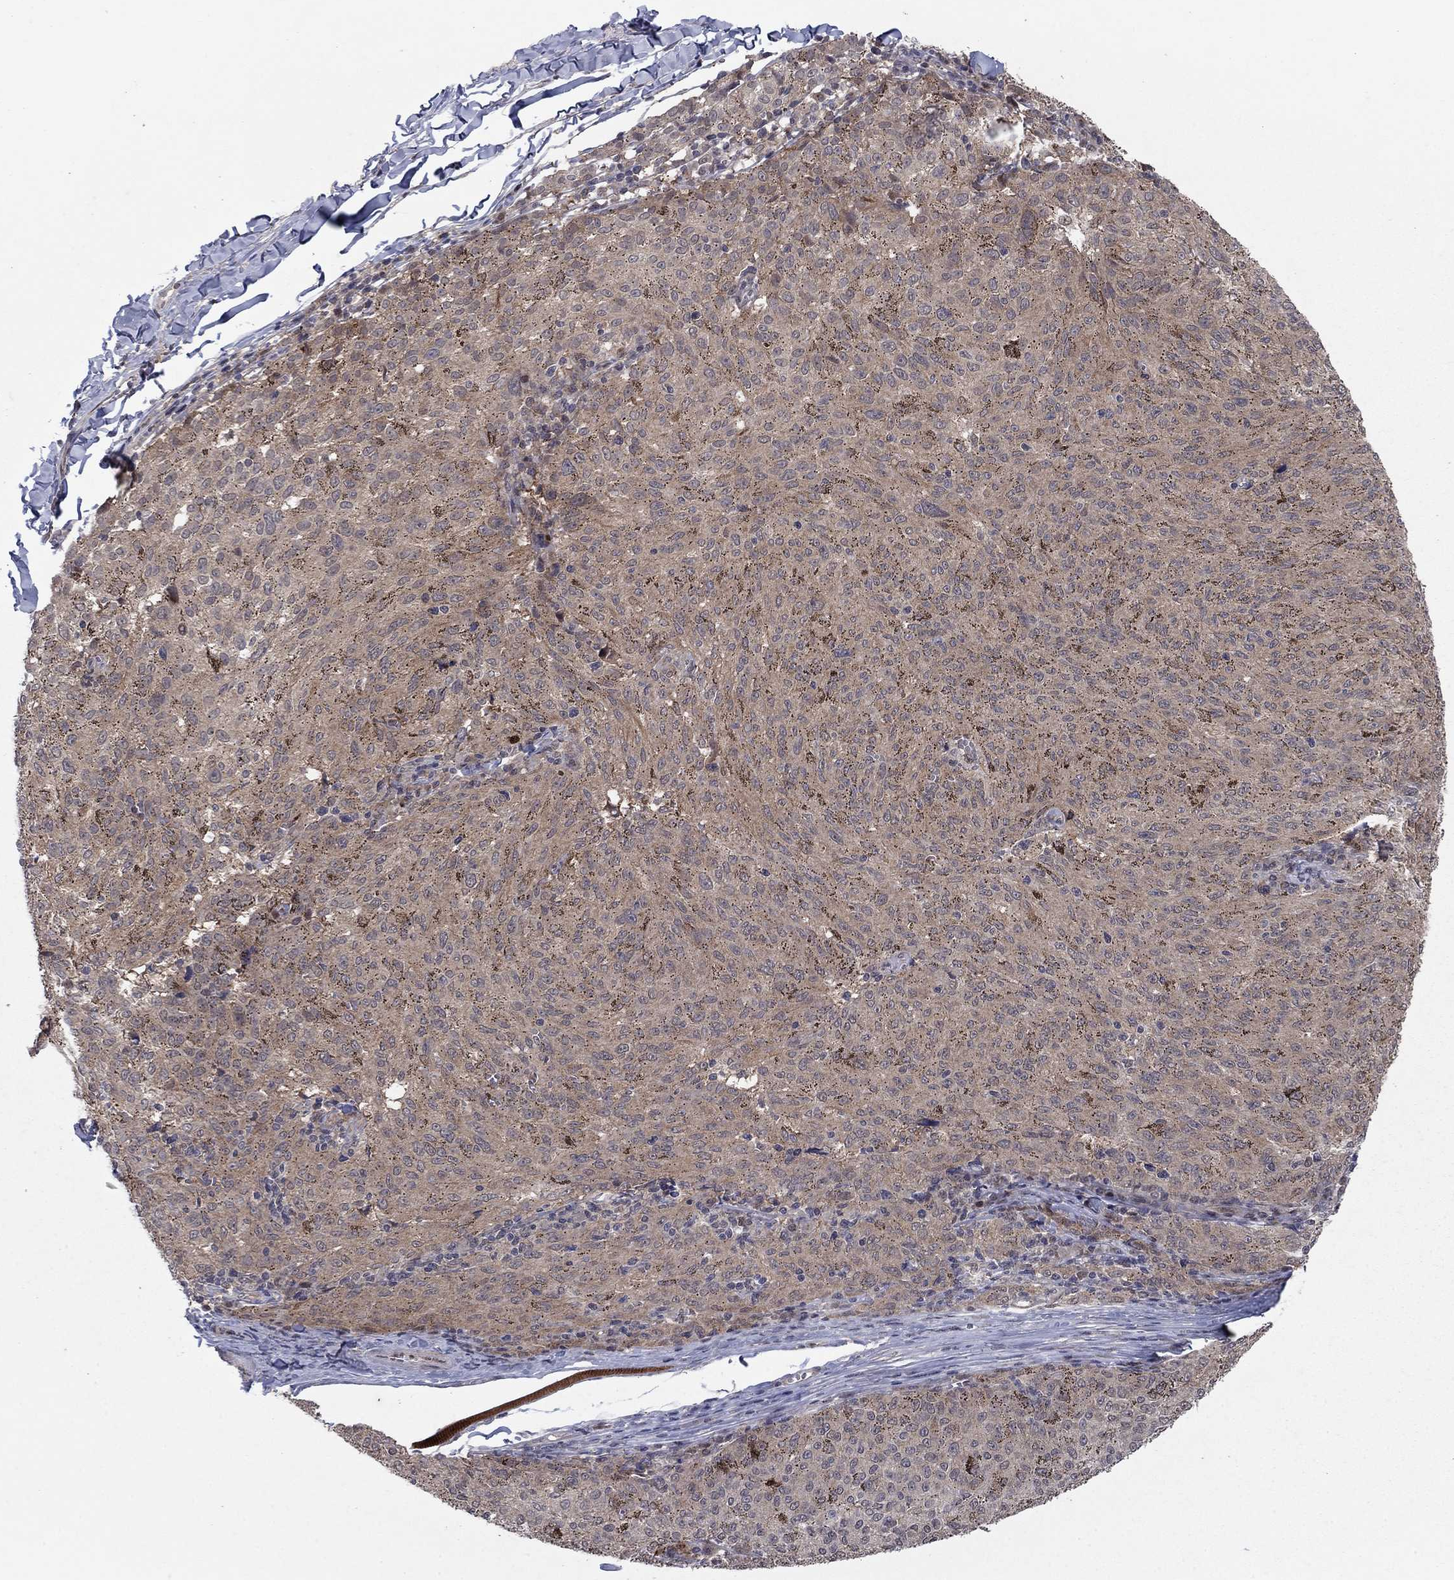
{"staining": {"intensity": "weak", "quantity": ">75%", "location": "cytoplasmic/membranous"}, "tissue": "melanoma", "cell_type": "Tumor cells", "image_type": "cancer", "snomed": [{"axis": "morphology", "description": "Malignant melanoma, NOS"}, {"axis": "topography", "description": "Skin"}], "caption": "Protein staining exhibits weak cytoplasmic/membranous expression in about >75% of tumor cells in malignant melanoma. (DAB (3,3'-diaminobenzidine) IHC, brown staining for protein, blue staining for nuclei).", "gene": "PSMC1", "patient": {"sex": "female", "age": 72}}